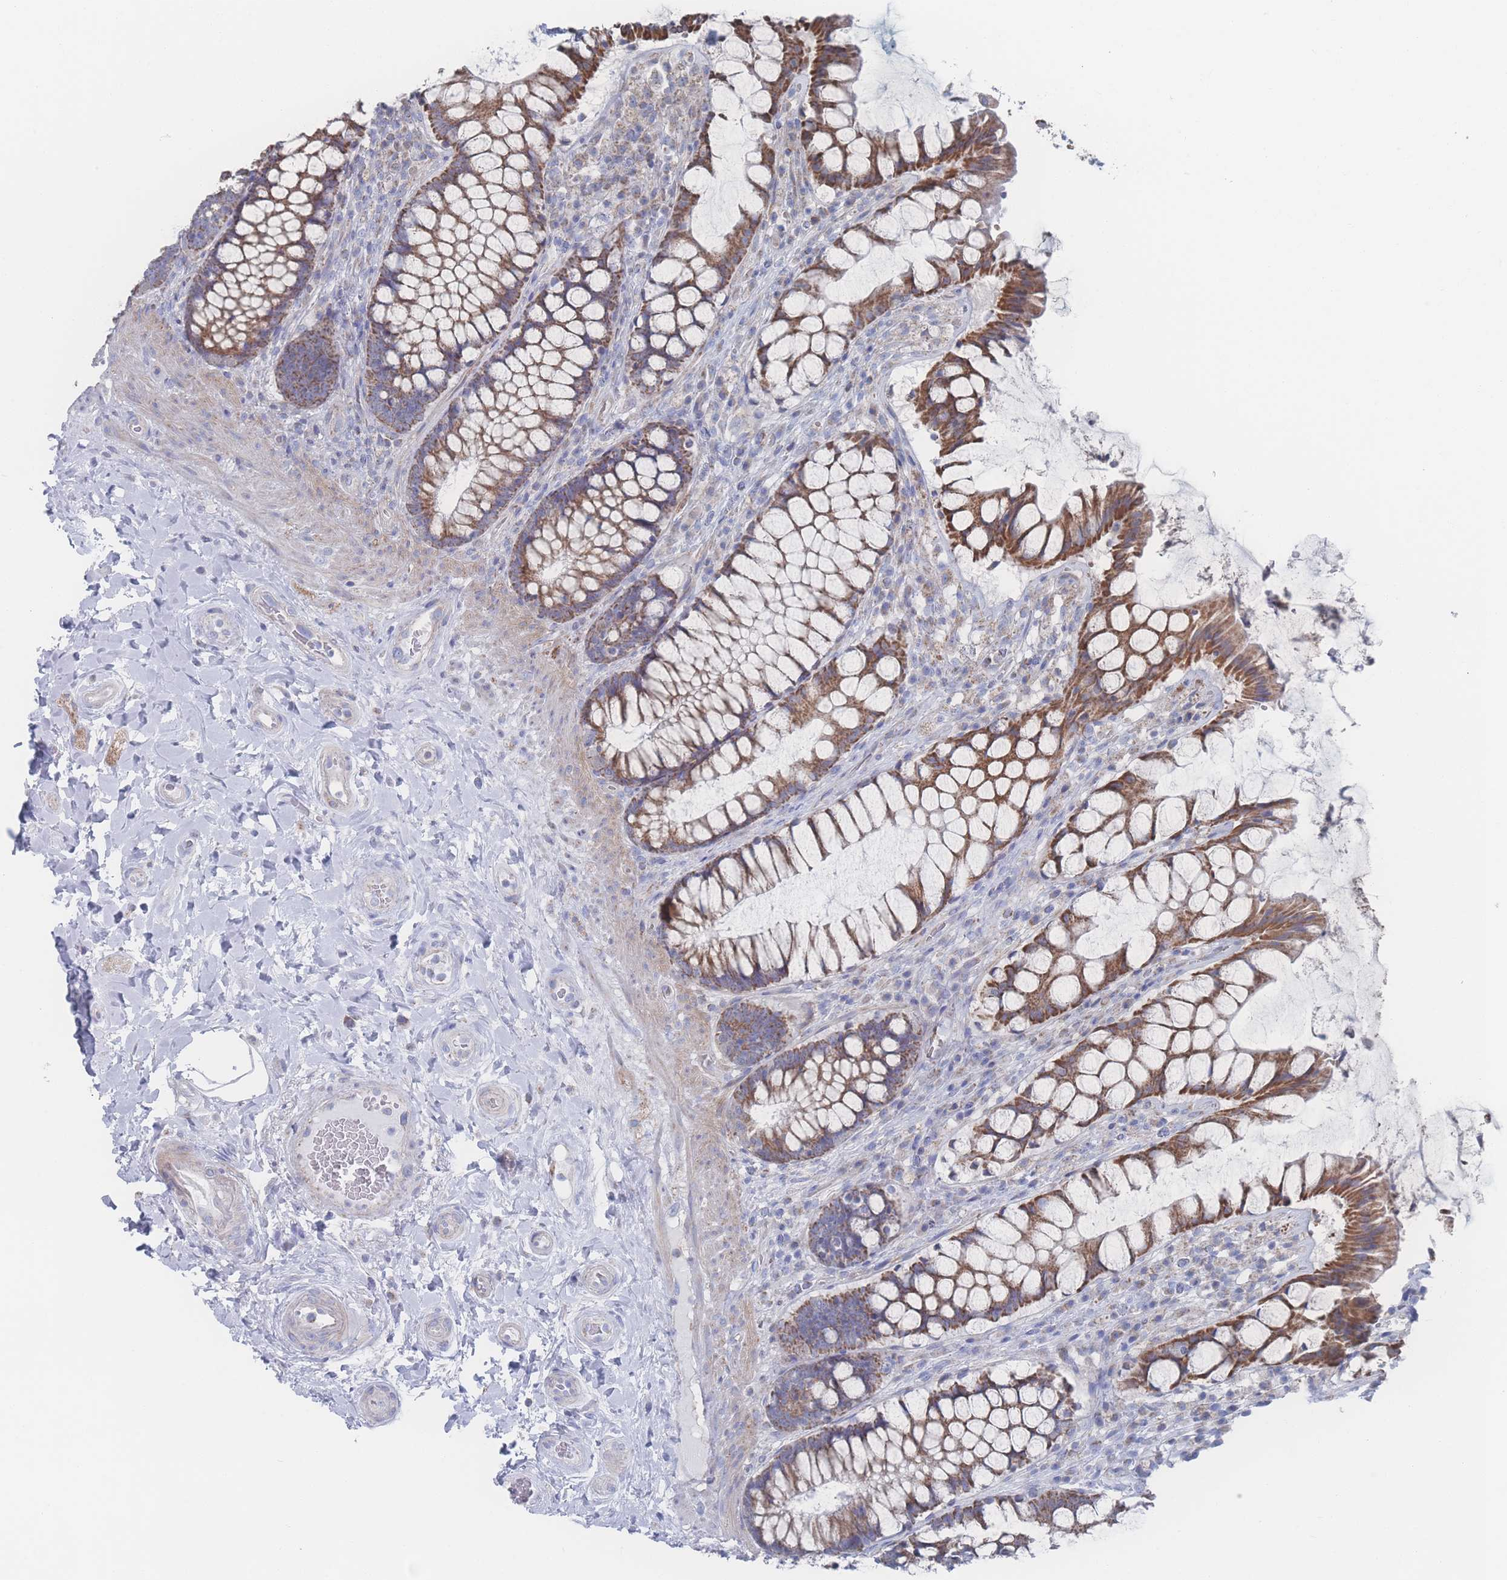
{"staining": {"intensity": "moderate", "quantity": ">75%", "location": "cytoplasmic/membranous"}, "tissue": "rectum", "cell_type": "Glandular cells", "image_type": "normal", "snomed": [{"axis": "morphology", "description": "Normal tissue, NOS"}, {"axis": "topography", "description": "Rectum"}], "caption": "This is a photomicrograph of immunohistochemistry staining of normal rectum, which shows moderate expression in the cytoplasmic/membranous of glandular cells.", "gene": "SNPH", "patient": {"sex": "female", "age": 58}}